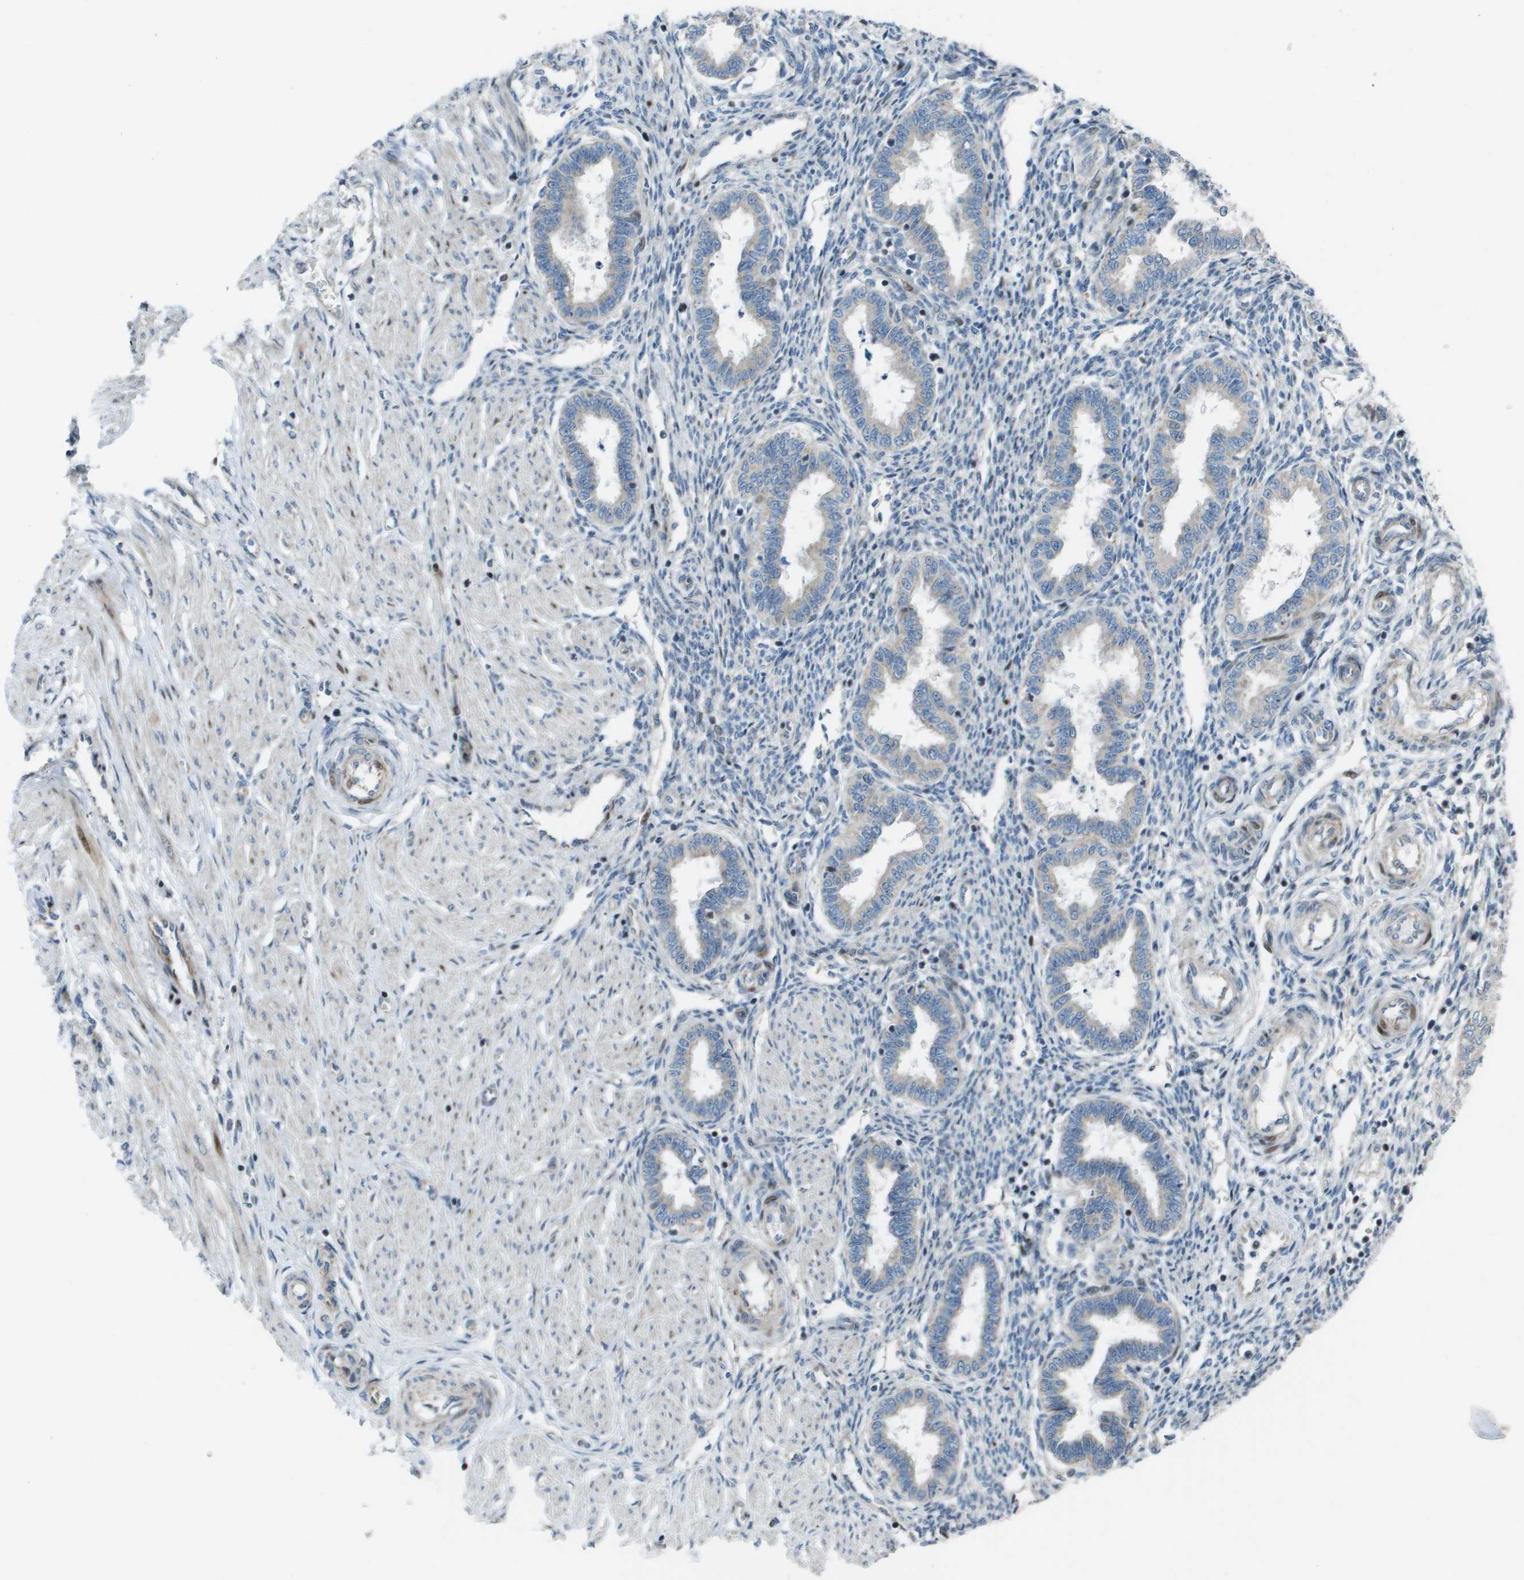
{"staining": {"intensity": "negative", "quantity": "none", "location": "none"}, "tissue": "endometrium", "cell_type": "Cells in endometrial stroma", "image_type": "normal", "snomed": [{"axis": "morphology", "description": "Normal tissue, NOS"}, {"axis": "topography", "description": "Endometrium"}], "caption": "Immunohistochemistry of normal endometrium exhibits no expression in cells in endometrial stroma.", "gene": "MGAT3", "patient": {"sex": "female", "age": 33}}